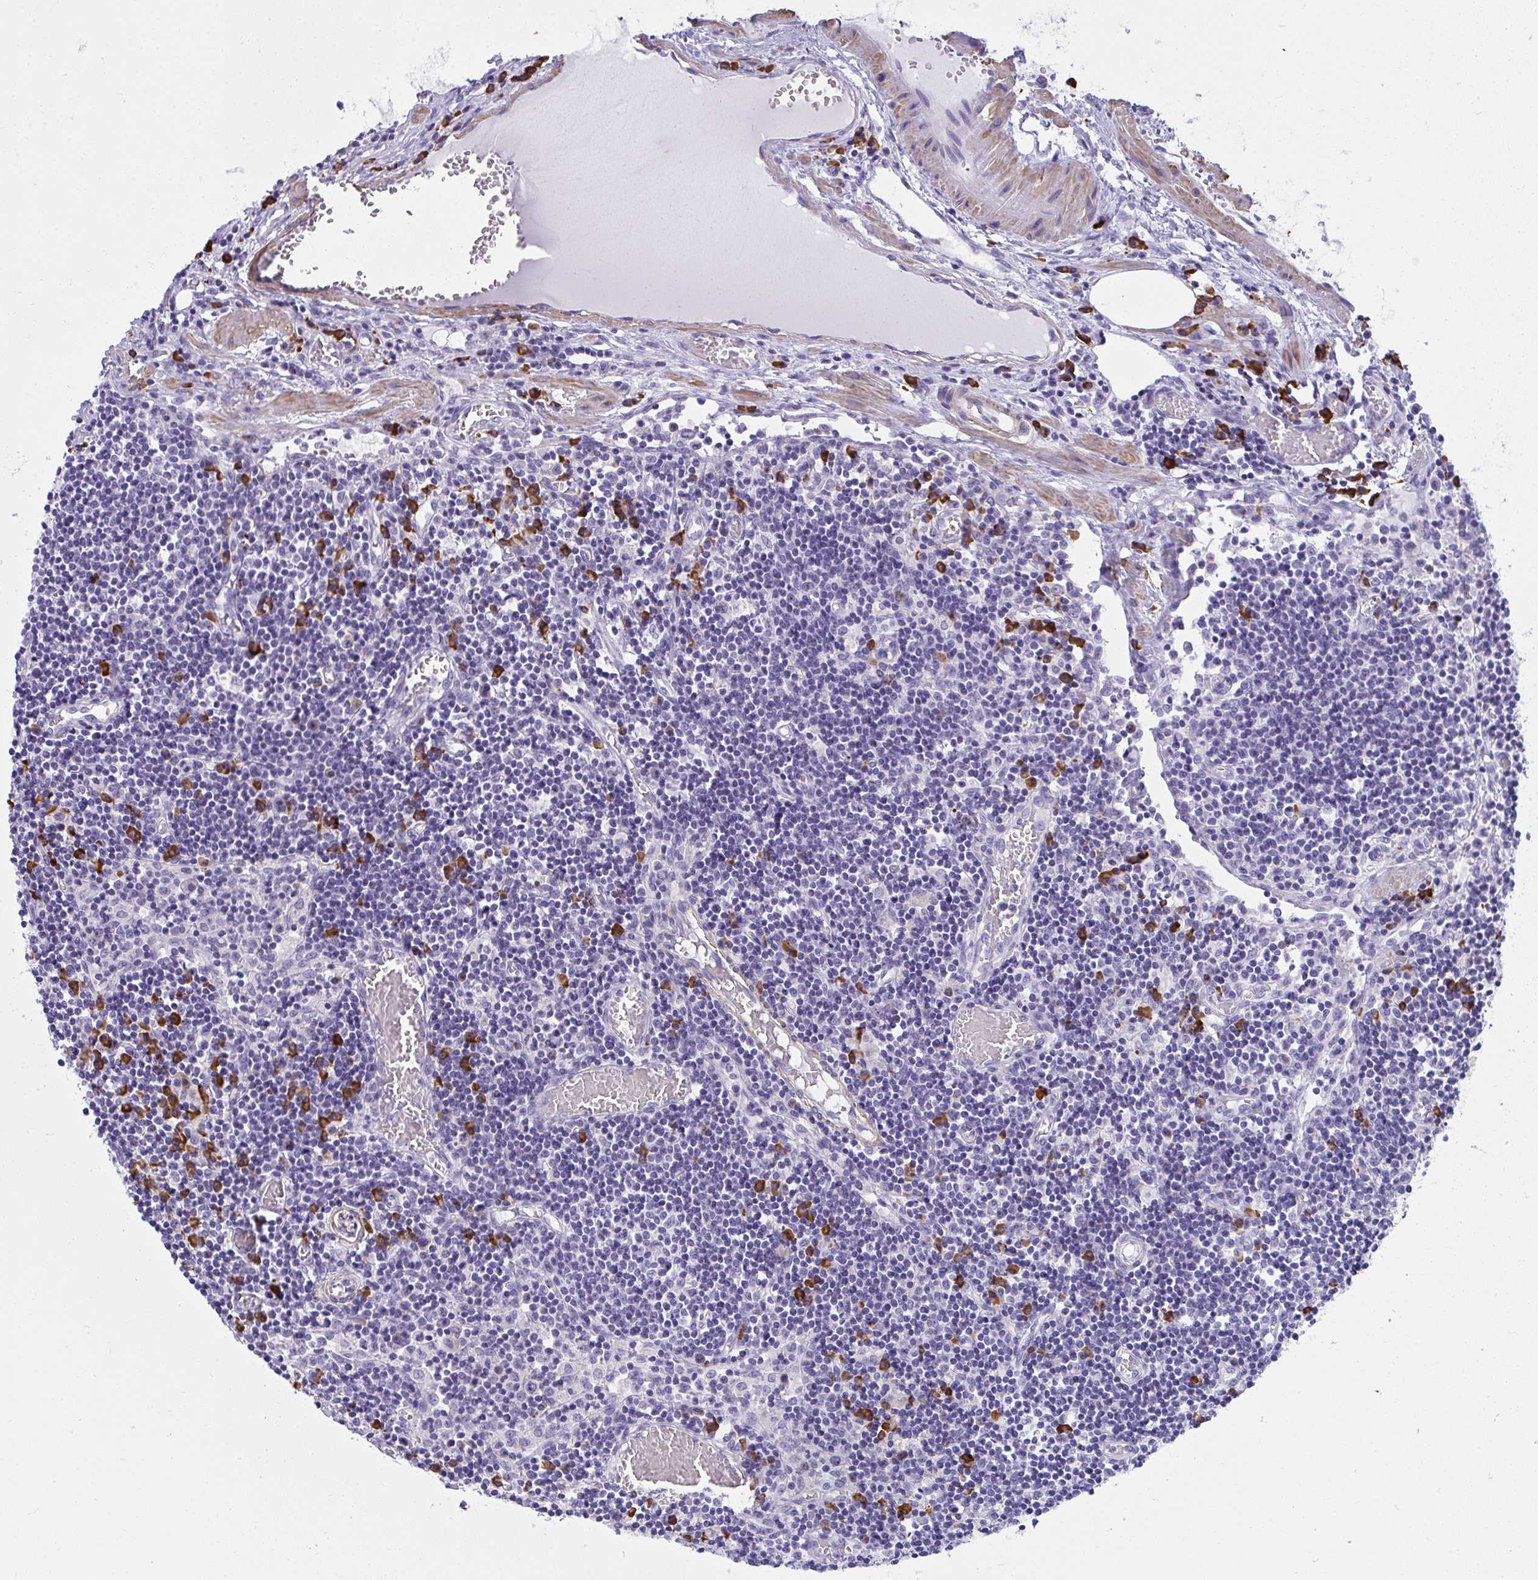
{"staining": {"intensity": "strong", "quantity": "<25%", "location": "cytoplasmic/membranous"}, "tissue": "lymph node", "cell_type": "Germinal center cells", "image_type": "normal", "snomed": [{"axis": "morphology", "description": "Normal tissue, NOS"}, {"axis": "topography", "description": "Lymph node"}], "caption": "The photomicrograph demonstrates immunohistochemical staining of normal lymph node. There is strong cytoplasmic/membranous staining is identified in about <25% of germinal center cells.", "gene": "PUS7L", "patient": {"sex": "male", "age": 66}}